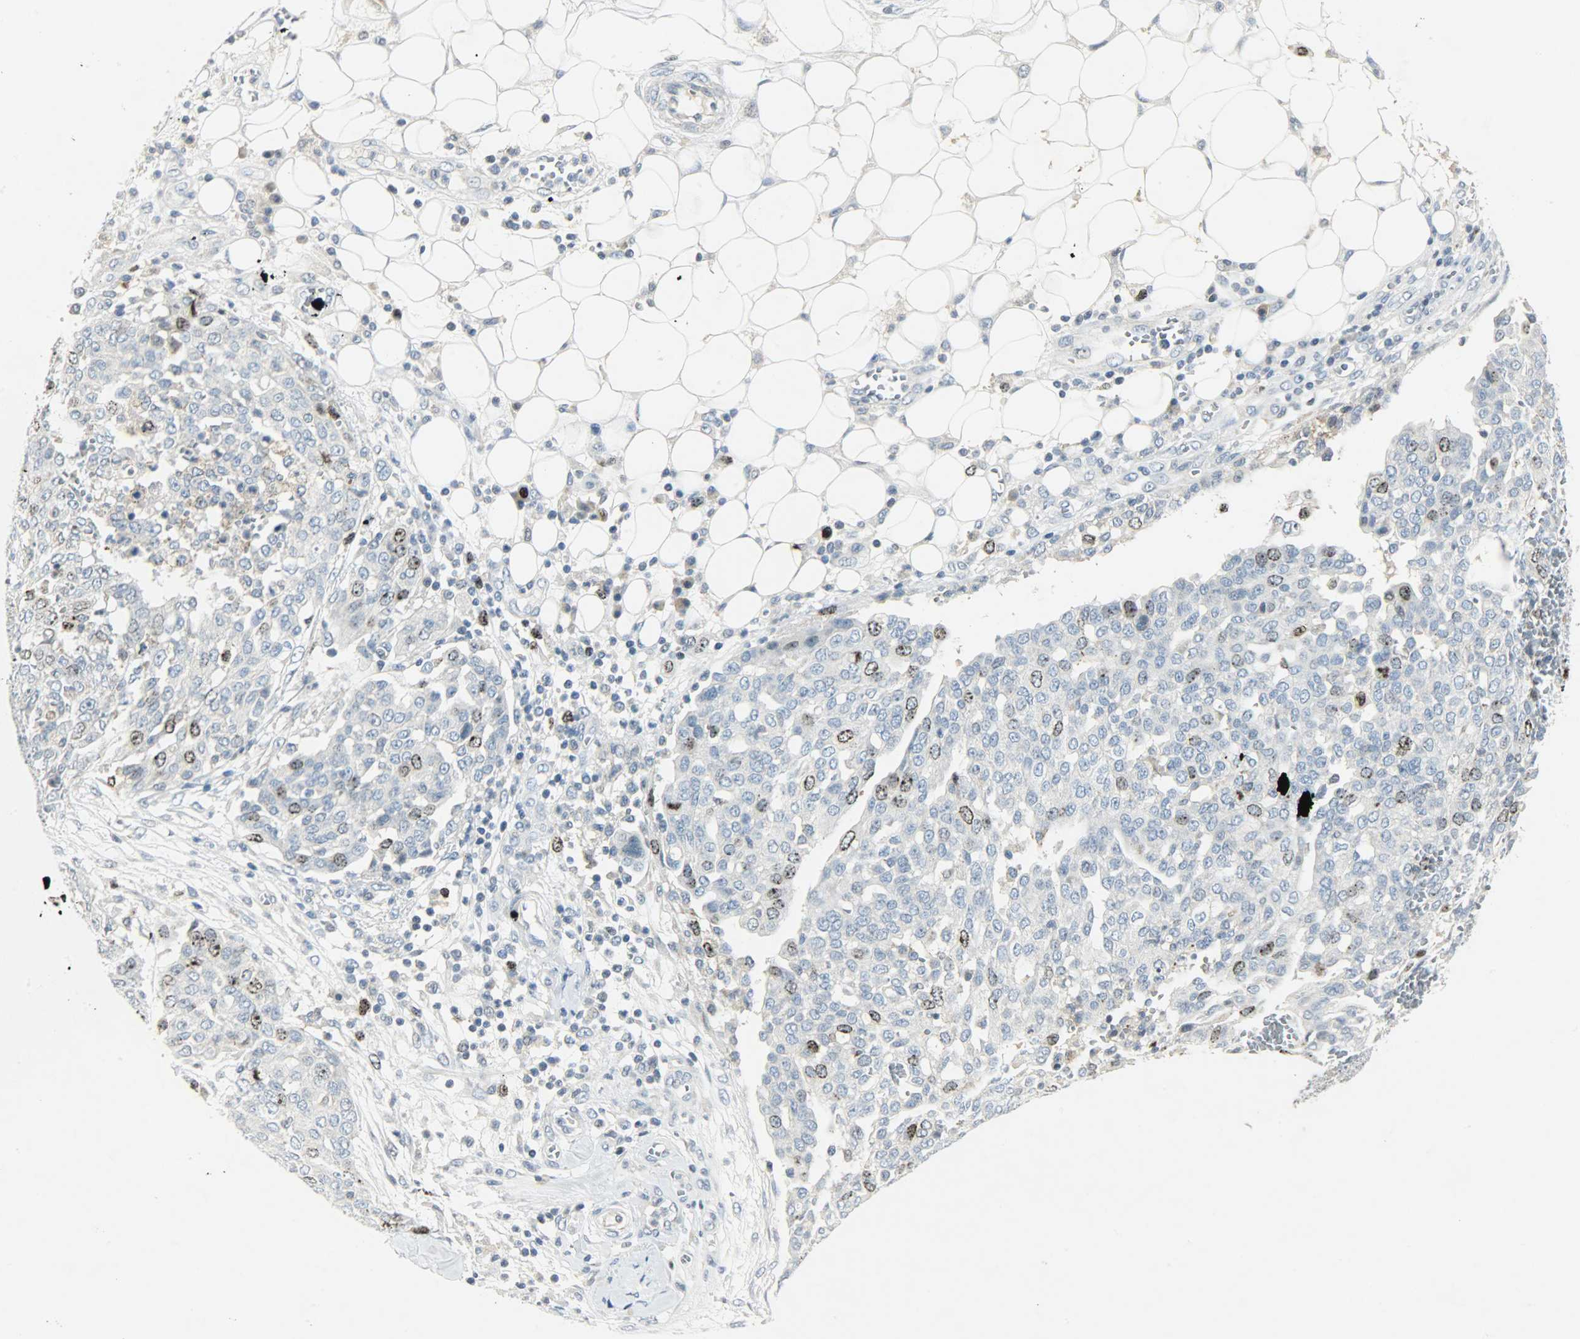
{"staining": {"intensity": "moderate", "quantity": "25%-75%", "location": "nuclear"}, "tissue": "ovarian cancer", "cell_type": "Tumor cells", "image_type": "cancer", "snomed": [{"axis": "morphology", "description": "Cystadenocarcinoma, serous, NOS"}, {"axis": "topography", "description": "Soft tissue"}, {"axis": "topography", "description": "Ovary"}], "caption": "Ovarian cancer stained with immunohistochemistry (IHC) exhibits moderate nuclear positivity in approximately 25%-75% of tumor cells. The protein of interest is shown in brown color, while the nuclei are stained blue.", "gene": "AURKB", "patient": {"sex": "female", "age": 57}}